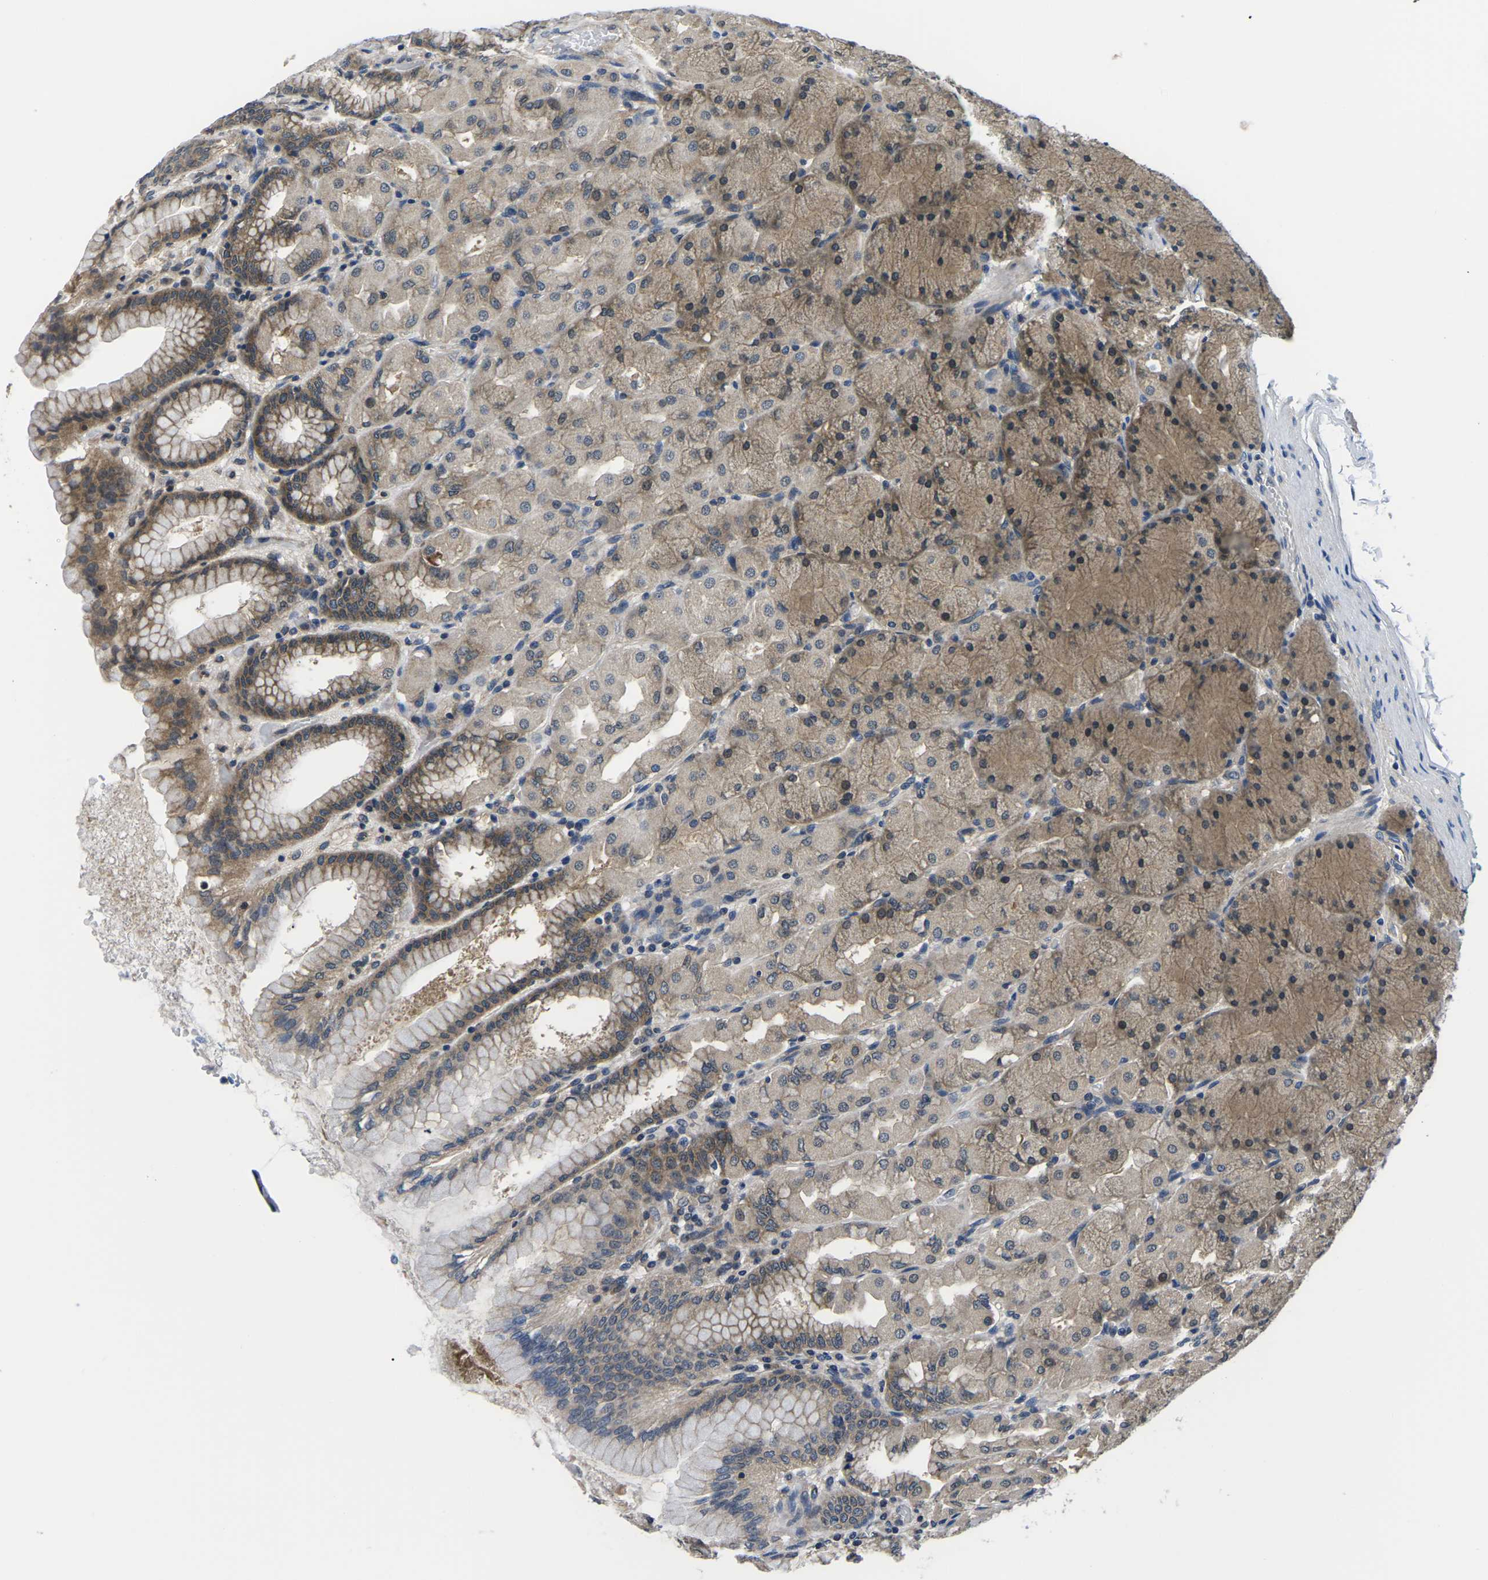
{"staining": {"intensity": "moderate", "quantity": ">75%", "location": "cytoplasmic/membranous"}, "tissue": "stomach", "cell_type": "Glandular cells", "image_type": "normal", "snomed": [{"axis": "morphology", "description": "Normal tissue, NOS"}, {"axis": "topography", "description": "Stomach, upper"}], "caption": "Immunohistochemical staining of normal stomach reveals moderate cytoplasmic/membranous protein expression in about >75% of glandular cells.", "gene": "GSK3B", "patient": {"sex": "female", "age": 56}}